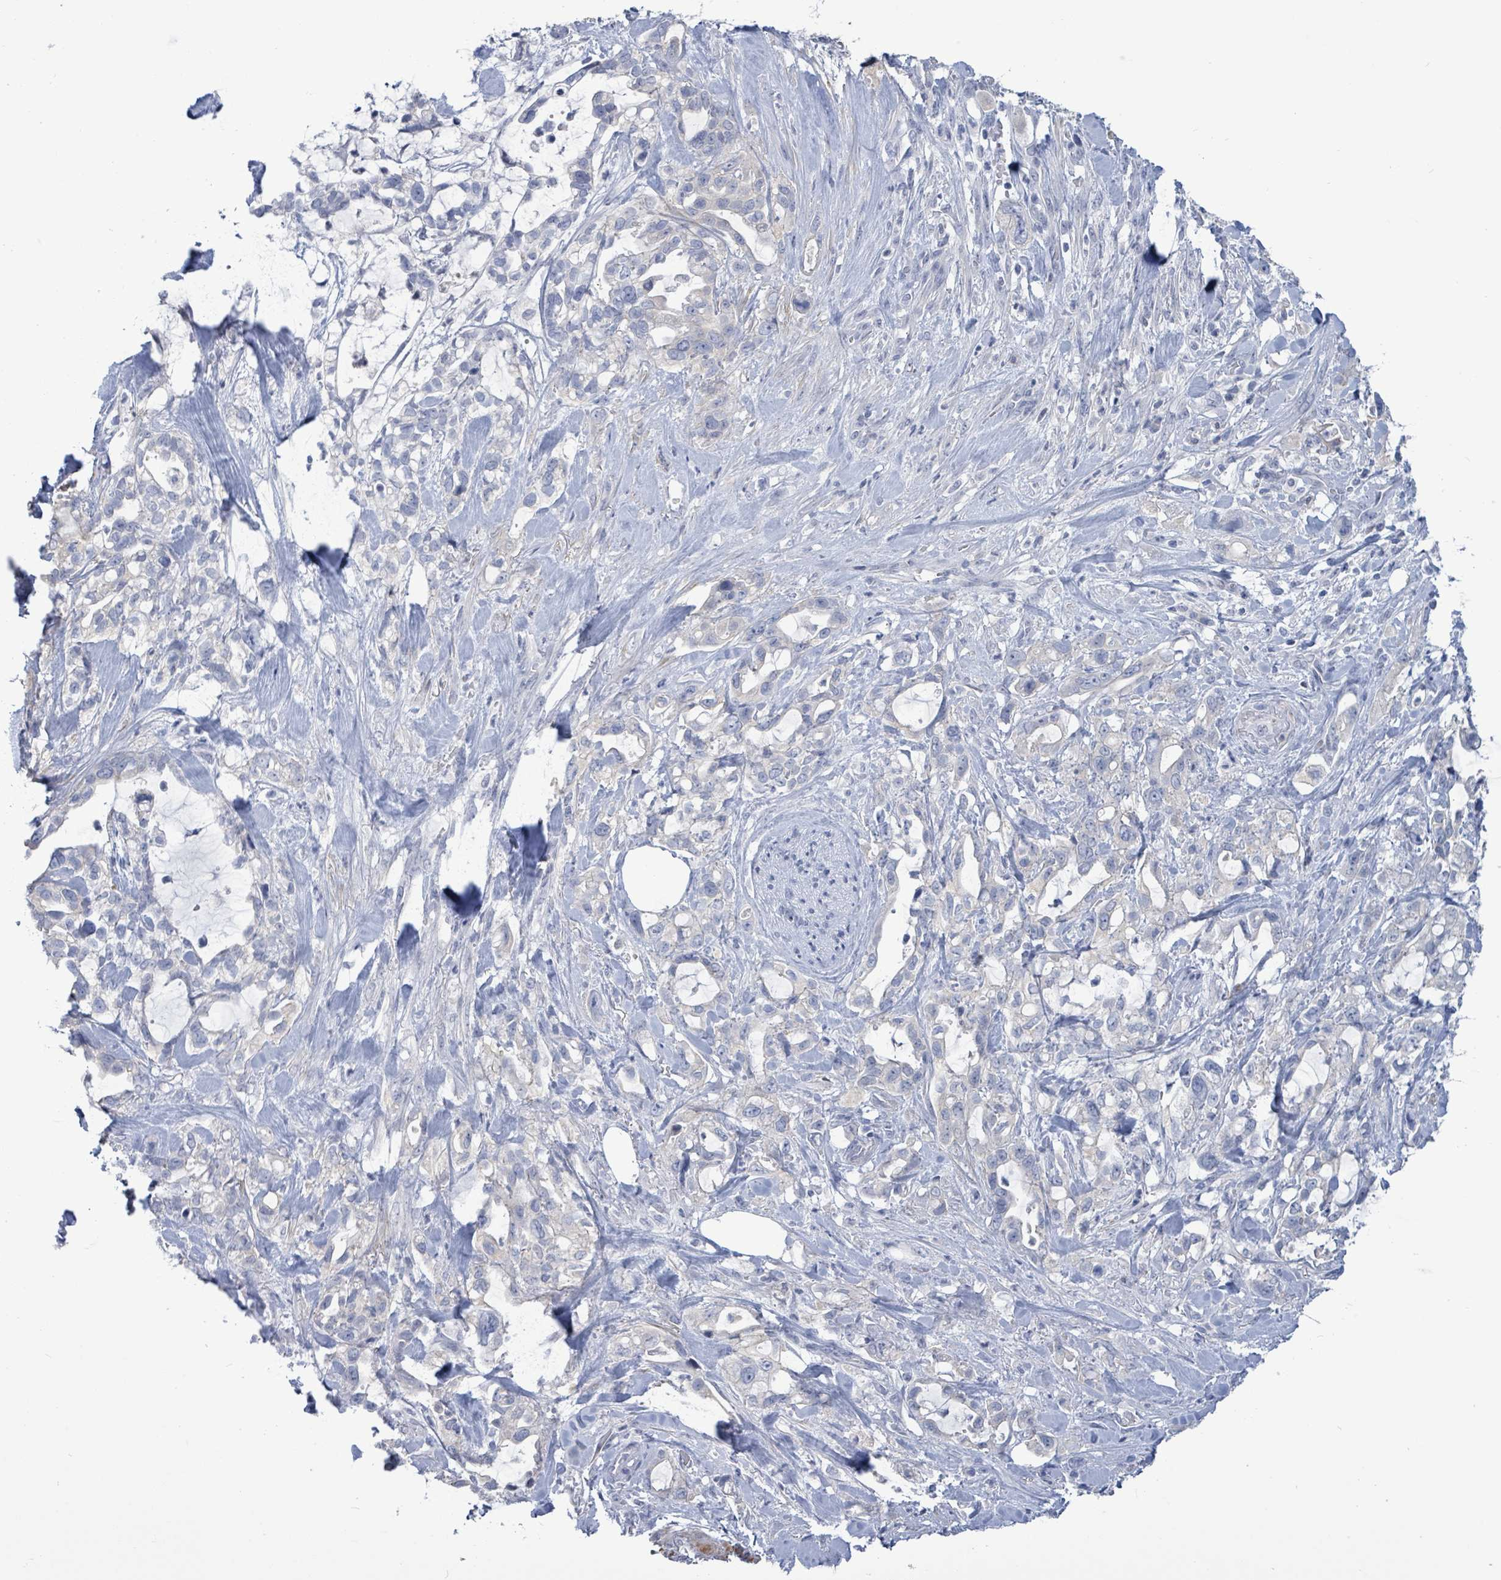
{"staining": {"intensity": "negative", "quantity": "none", "location": "none"}, "tissue": "pancreatic cancer", "cell_type": "Tumor cells", "image_type": "cancer", "snomed": [{"axis": "morphology", "description": "Adenocarcinoma, NOS"}, {"axis": "topography", "description": "Pancreas"}], "caption": "IHC of pancreatic cancer demonstrates no positivity in tumor cells.", "gene": "NTN3", "patient": {"sex": "female", "age": 61}}